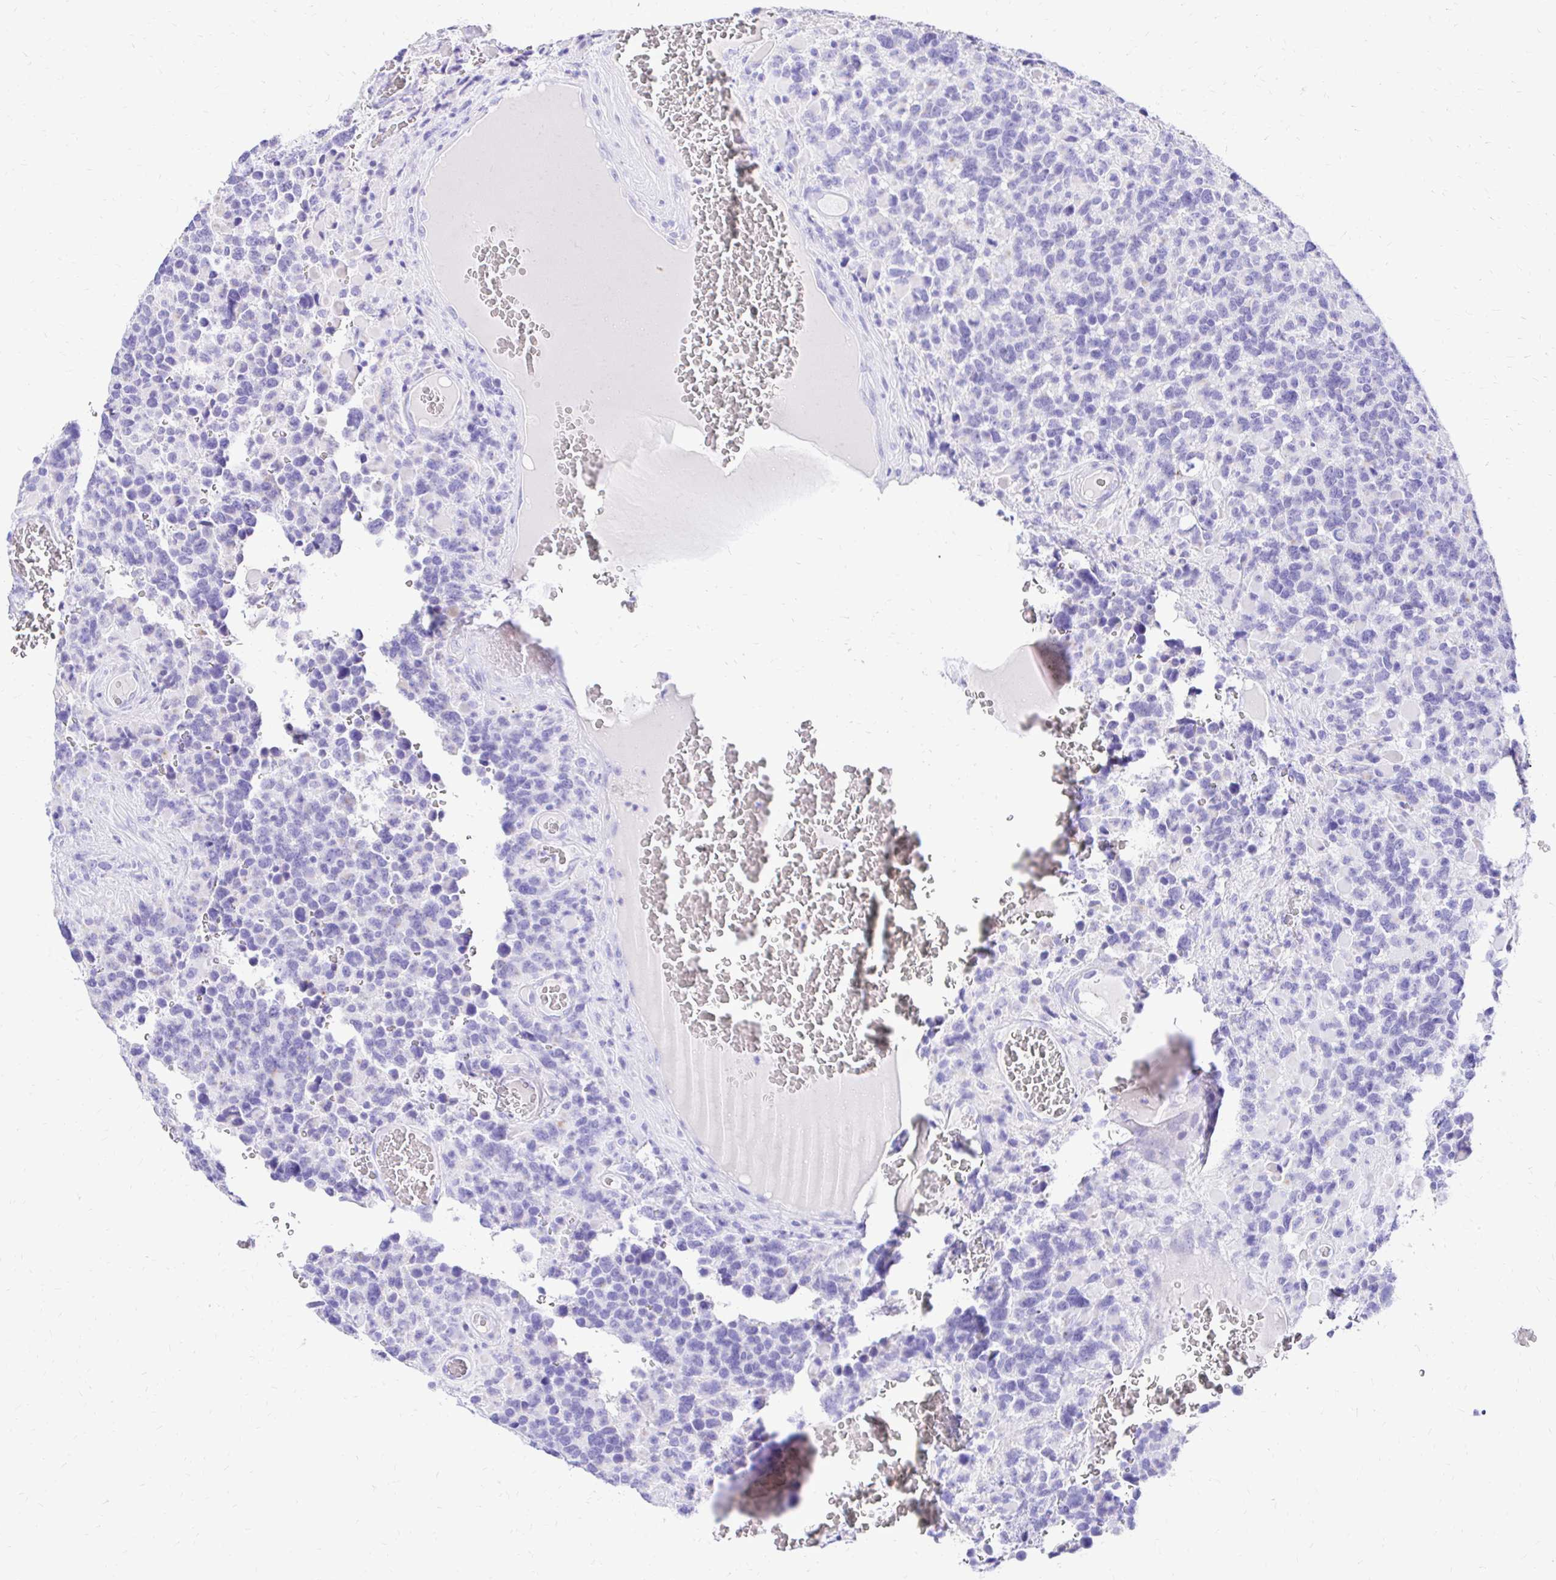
{"staining": {"intensity": "negative", "quantity": "none", "location": "none"}, "tissue": "glioma", "cell_type": "Tumor cells", "image_type": "cancer", "snomed": [{"axis": "morphology", "description": "Glioma, malignant, High grade"}, {"axis": "topography", "description": "Brain"}], "caption": "The immunohistochemistry (IHC) micrograph has no significant staining in tumor cells of malignant high-grade glioma tissue.", "gene": "S100G", "patient": {"sex": "female", "age": 40}}